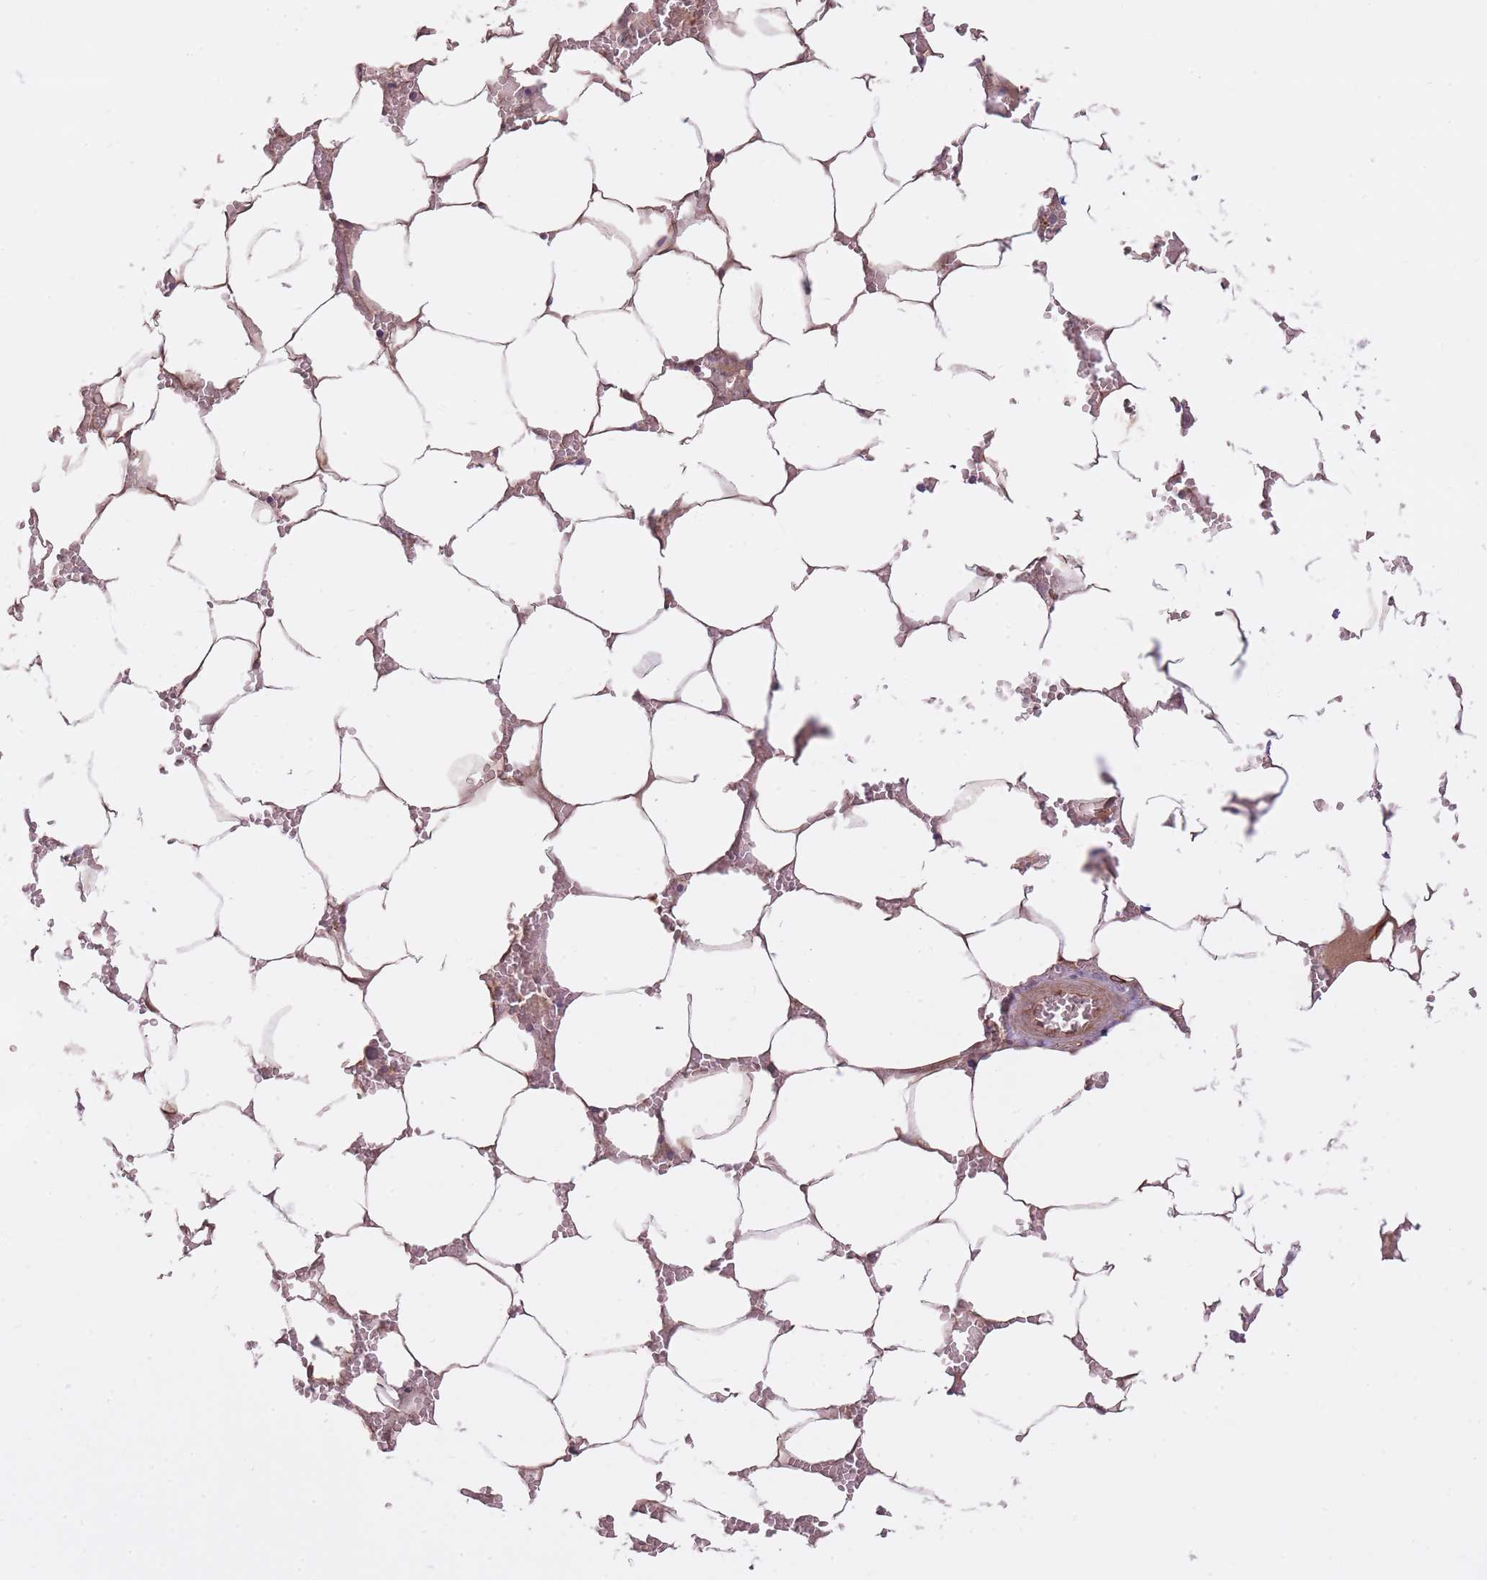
{"staining": {"intensity": "moderate", "quantity": "<25%", "location": "cytoplasmic/membranous"}, "tissue": "bone marrow", "cell_type": "Hematopoietic cells", "image_type": "normal", "snomed": [{"axis": "morphology", "description": "Normal tissue, NOS"}, {"axis": "topography", "description": "Bone marrow"}], "caption": "Protein staining of benign bone marrow demonstrates moderate cytoplasmic/membranous staining in approximately <25% of hematopoietic cells.", "gene": "PGRMC2", "patient": {"sex": "male", "age": 70}}